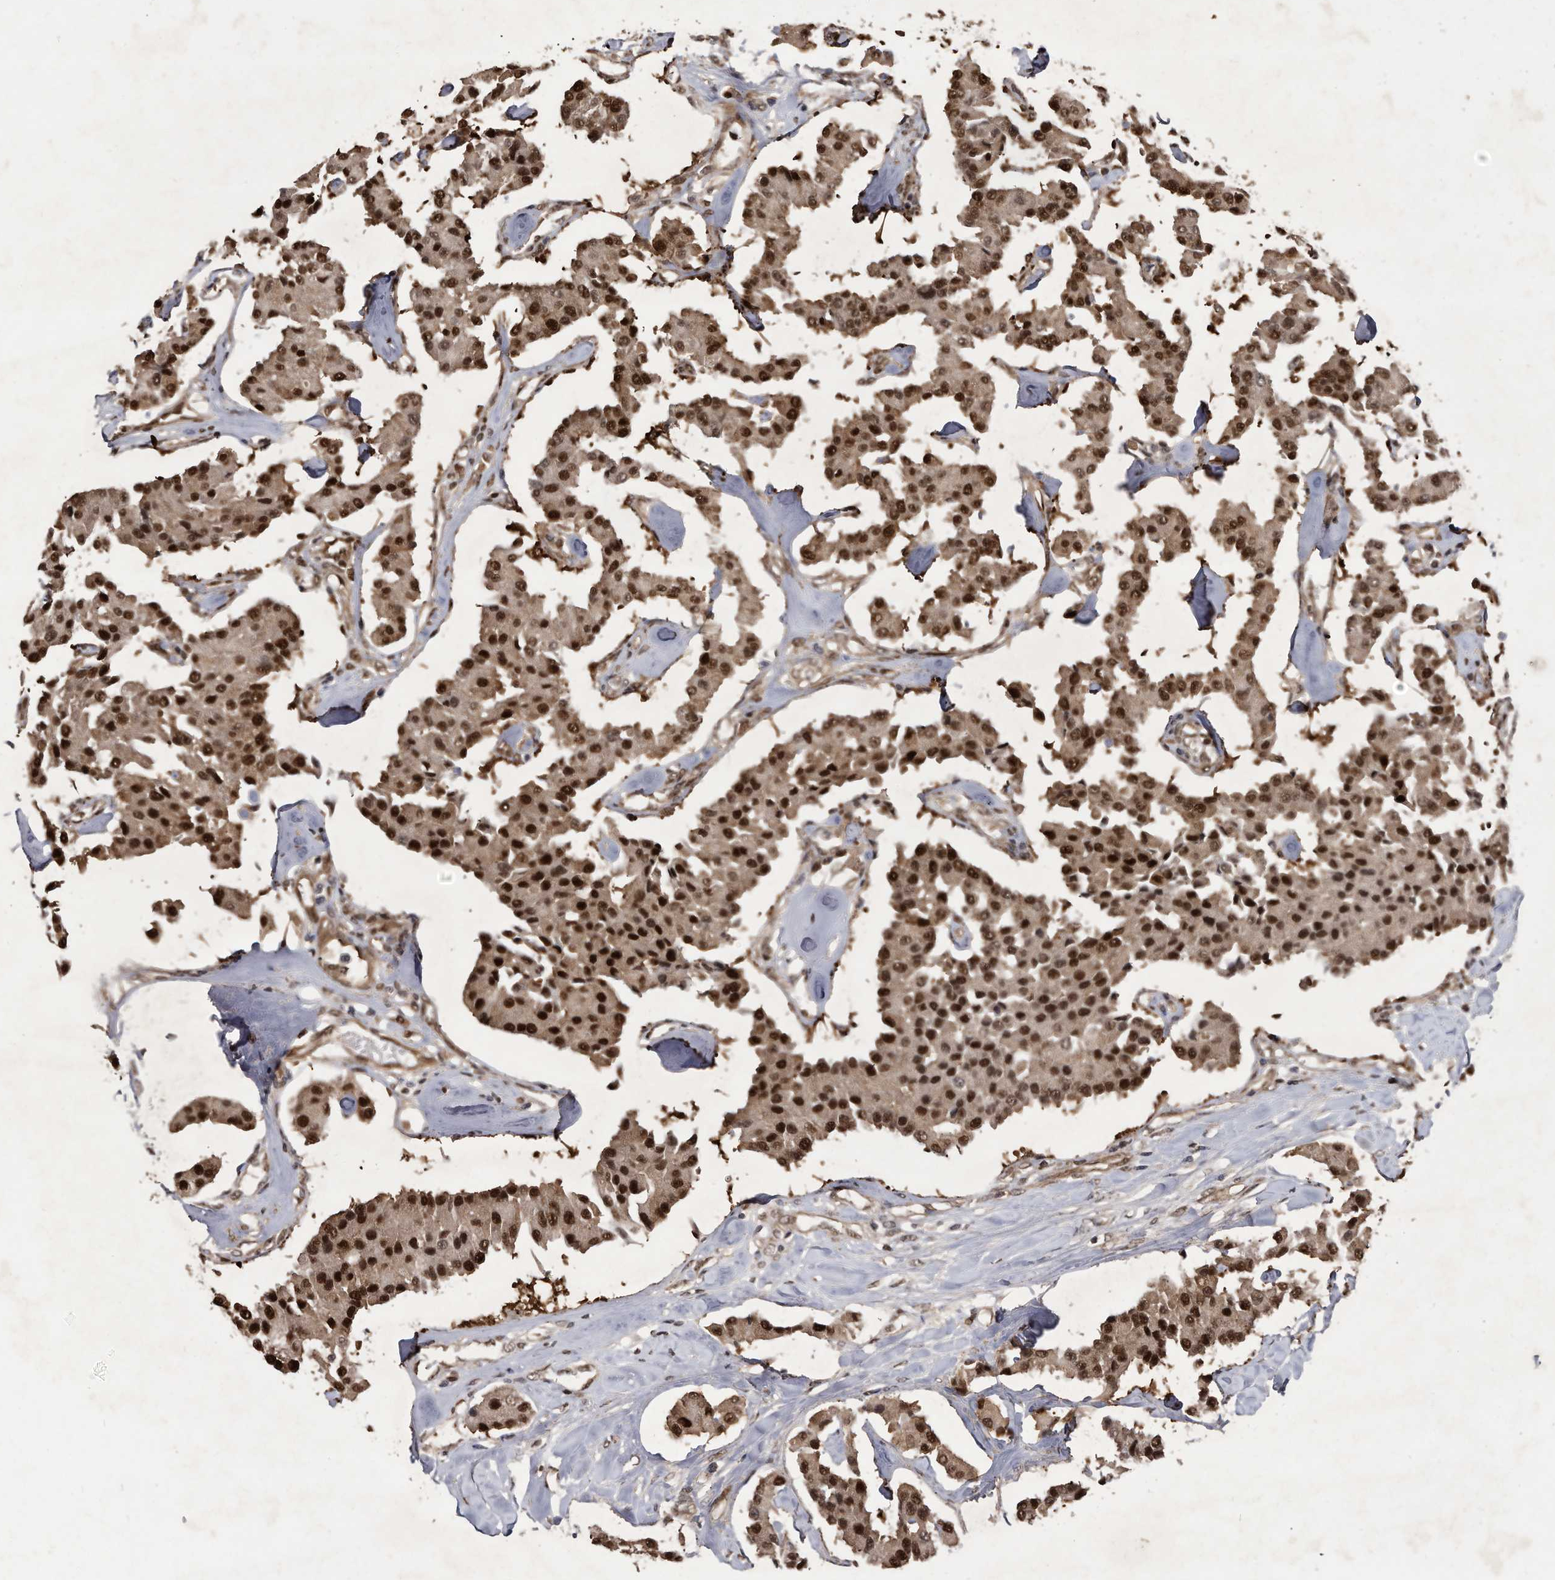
{"staining": {"intensity": "strong", "quantity": ">75%", "location": "nuclear"}, "tissue": "carcinoid", "cell_type": "Tumor cells", "image_type": "cancer", "snomed": [{"axis": "morphology", "description": "Carcinoid, malignant, NOS"}, {"axis": "topography", "description": "Pancreas"}], "caption": "Human carcinoid stained for a protein (brown) exhibits strong nuclear positive staining in about >75% of tumor cells.", "gene": "RAD23B", "patient": {"sex": "male", "age": 41}}